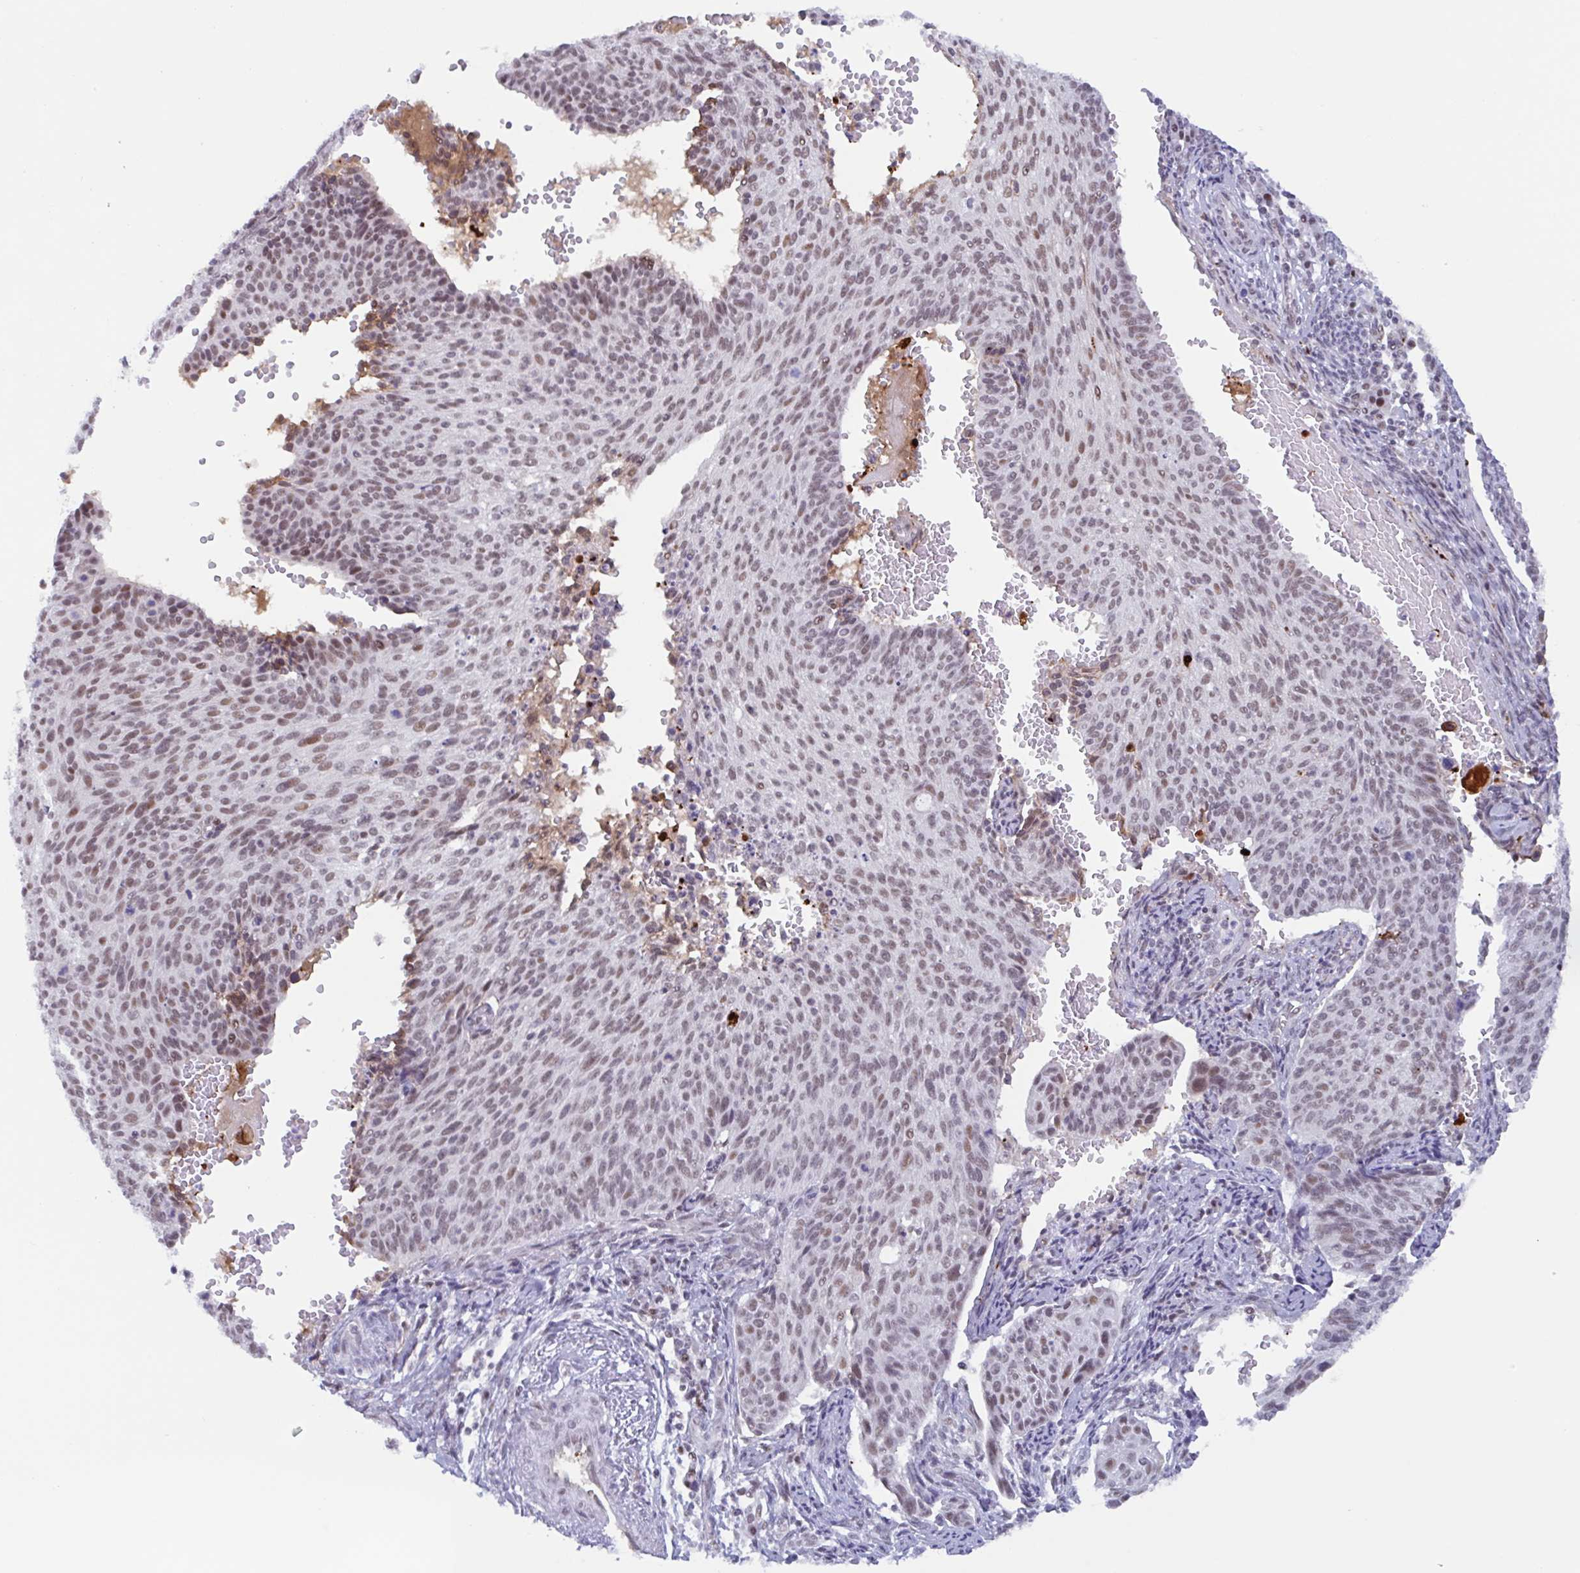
{"staining": {"intensity": "moderate", "quantity": "25%-75%", "location": "nuclear"}, "tissue": "cervical cancer", "cell_type": "Tumor cells", "image_type": "cancer", "snomed": [{"axis": "morphology", "description": "Squamous cell carcinoma, NOS"}, {"axis": "topography", "description": "Cervix"}], "caption": "Immunohistochemistry (DAB (3,3'-diaminobenzidine)) staining of human cervical squamous cell carcinoma displays moderate nuclear protein staining in approximately 25%-75% of tumor cells.", "gene": "PLG", "patient": {"sex": "female", "age": 70}}